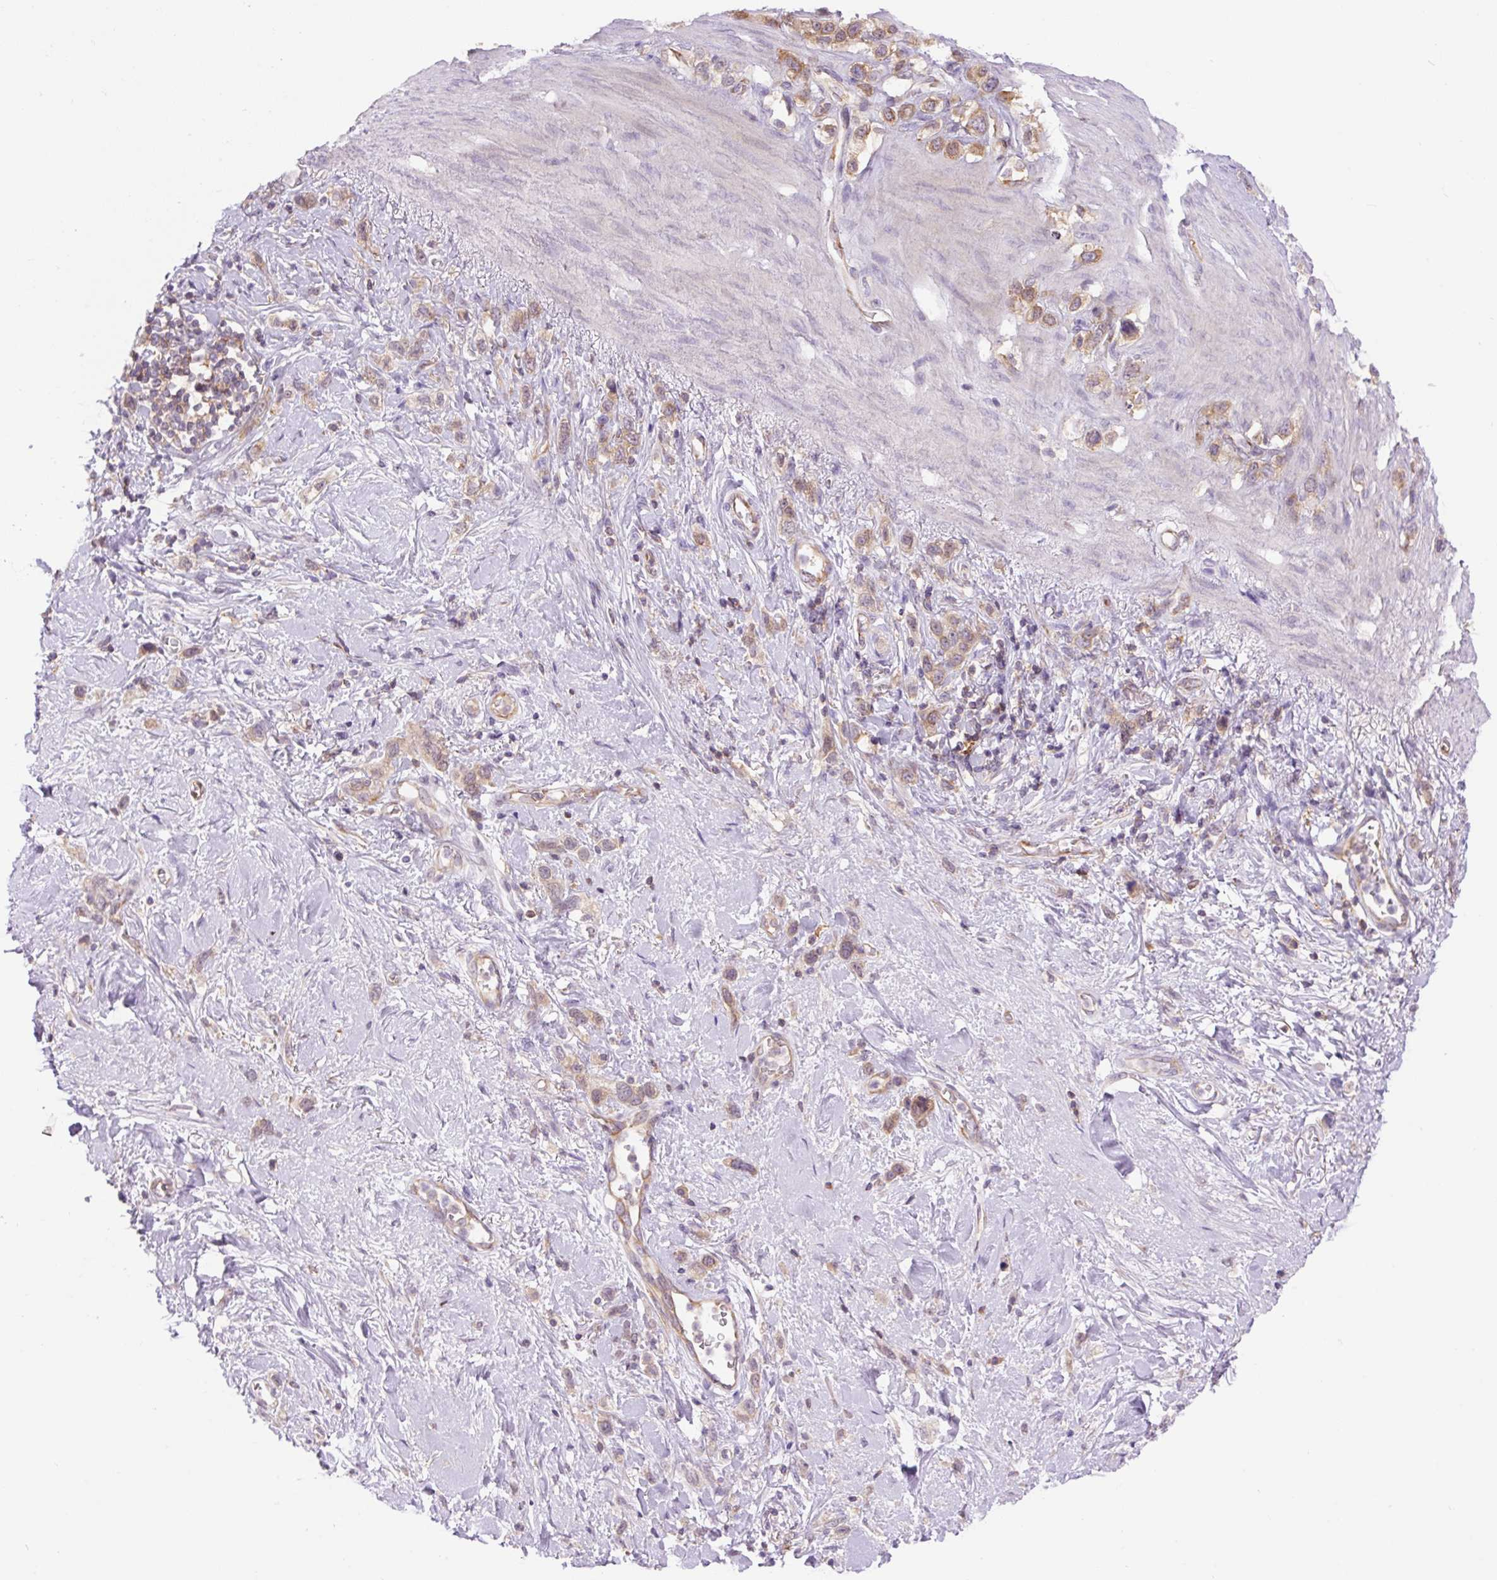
{"staining": {"intensity": "moderate", "quantity": ">75%", "location": "cytoplasmic/membranous"}, "tissue": "stomach cancer", "cell_type": "Tumor cells", "image_type": "cancer", "snomed": [{"axis": "morphology", "description": "Adenocarcinoma, NOS"}, {"axis": "topography", "description": "Stomach"}], "caption": "Tumor cells demonstrate medium levels of moderate cytoplasmic/membranous staining in approximately >75% of cells in stomach adenocarcinoma.", "gene": "MINK1", "patient": {"sex": "female", "age": 65}}